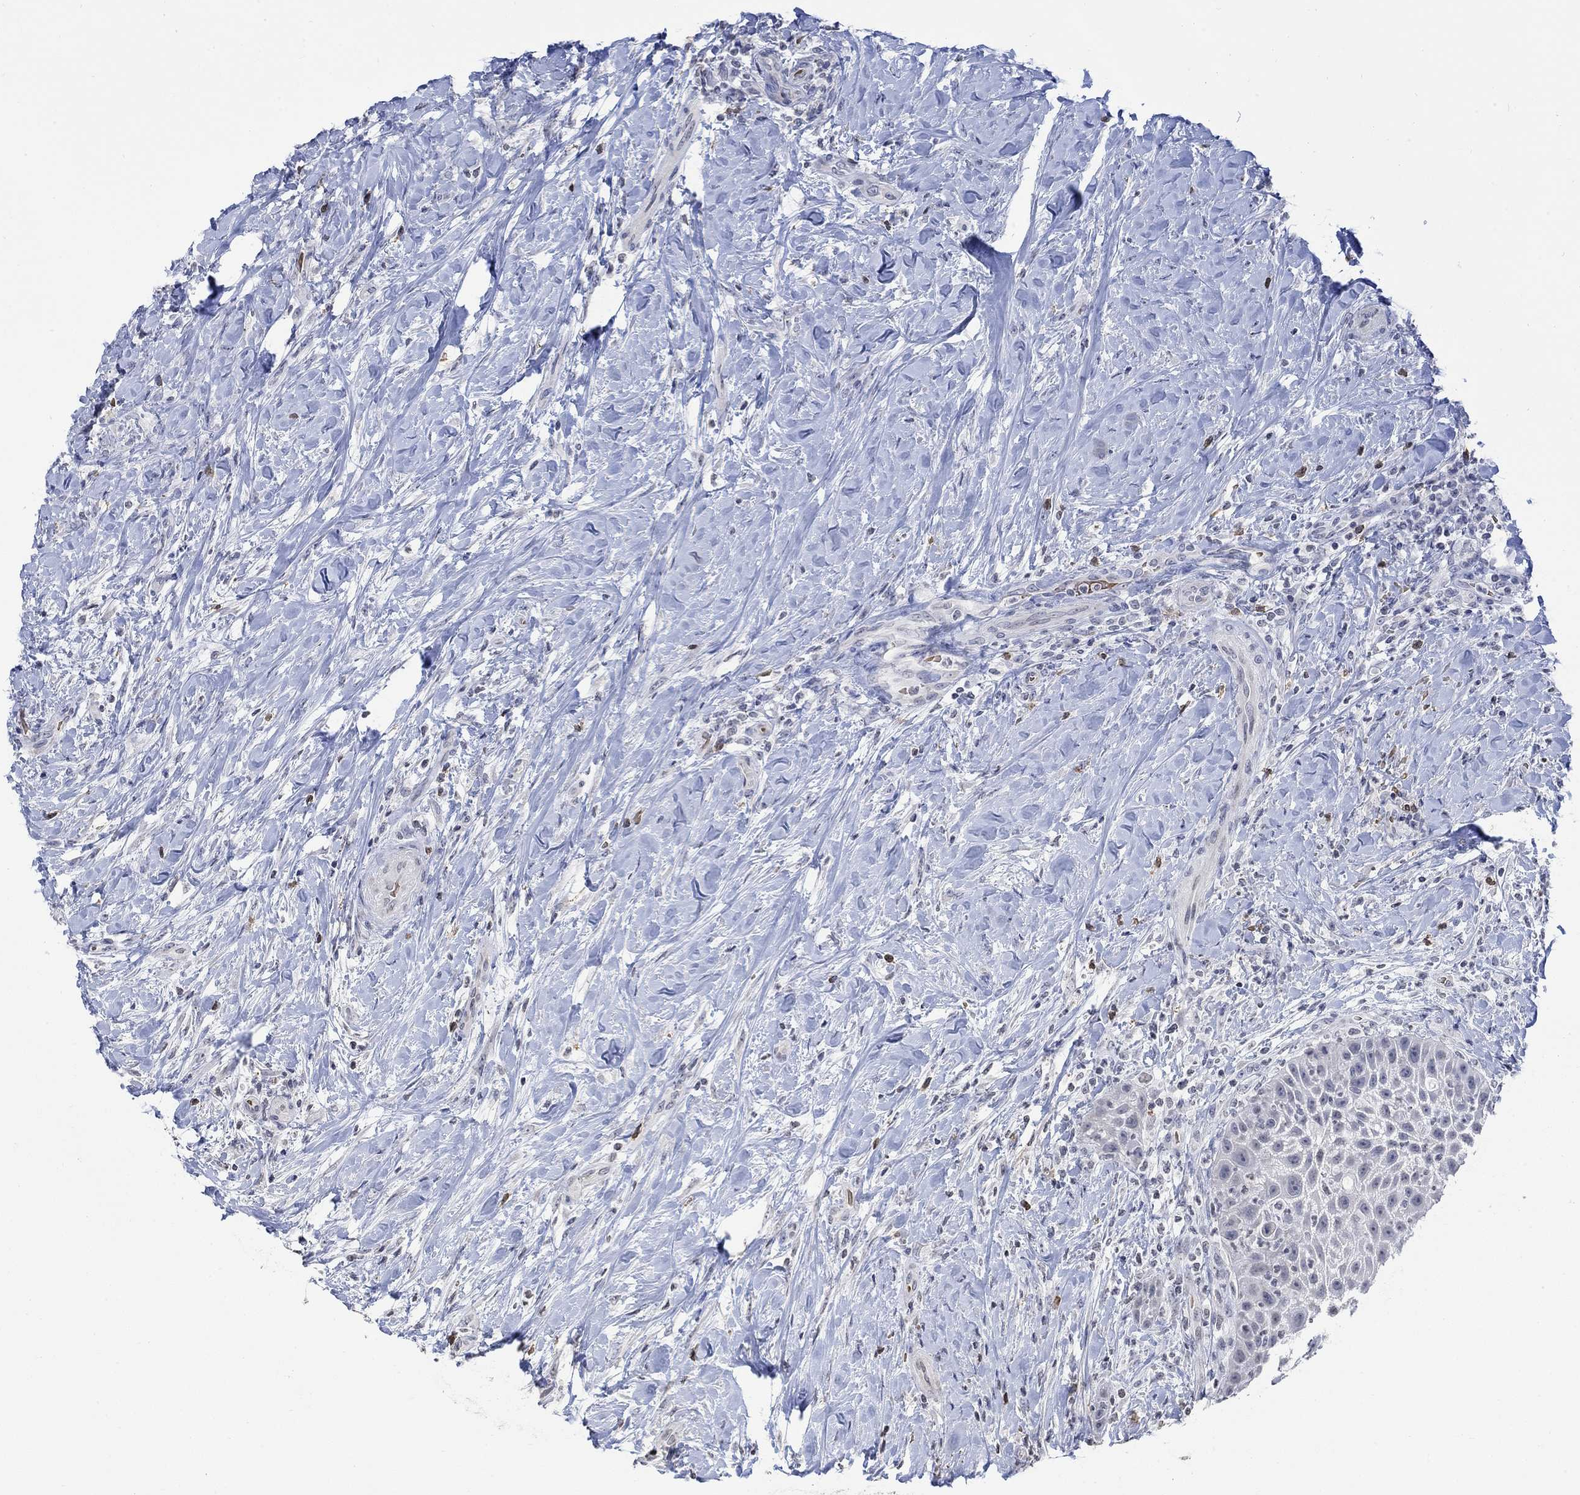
{"staining": {"intensity": "negative", "quantity": "none", "location": "none"}, "tissue": "head and neck cancer", "cell_type": "Tumor cells", "image_type": "cancer", "snomed": [{"axis": "morphology", "description": "Squamous cell carcinoma, NOS"}, {"axis": "topography", "description": "Head-Neck"}], "caption": "A photomicrograph of head and neck squamous cell carcinoma stained for a protein displays no brown staining in tumor cells.", "gene": "TMEM255A", "patient": {"sex": "male", "age": 69}}